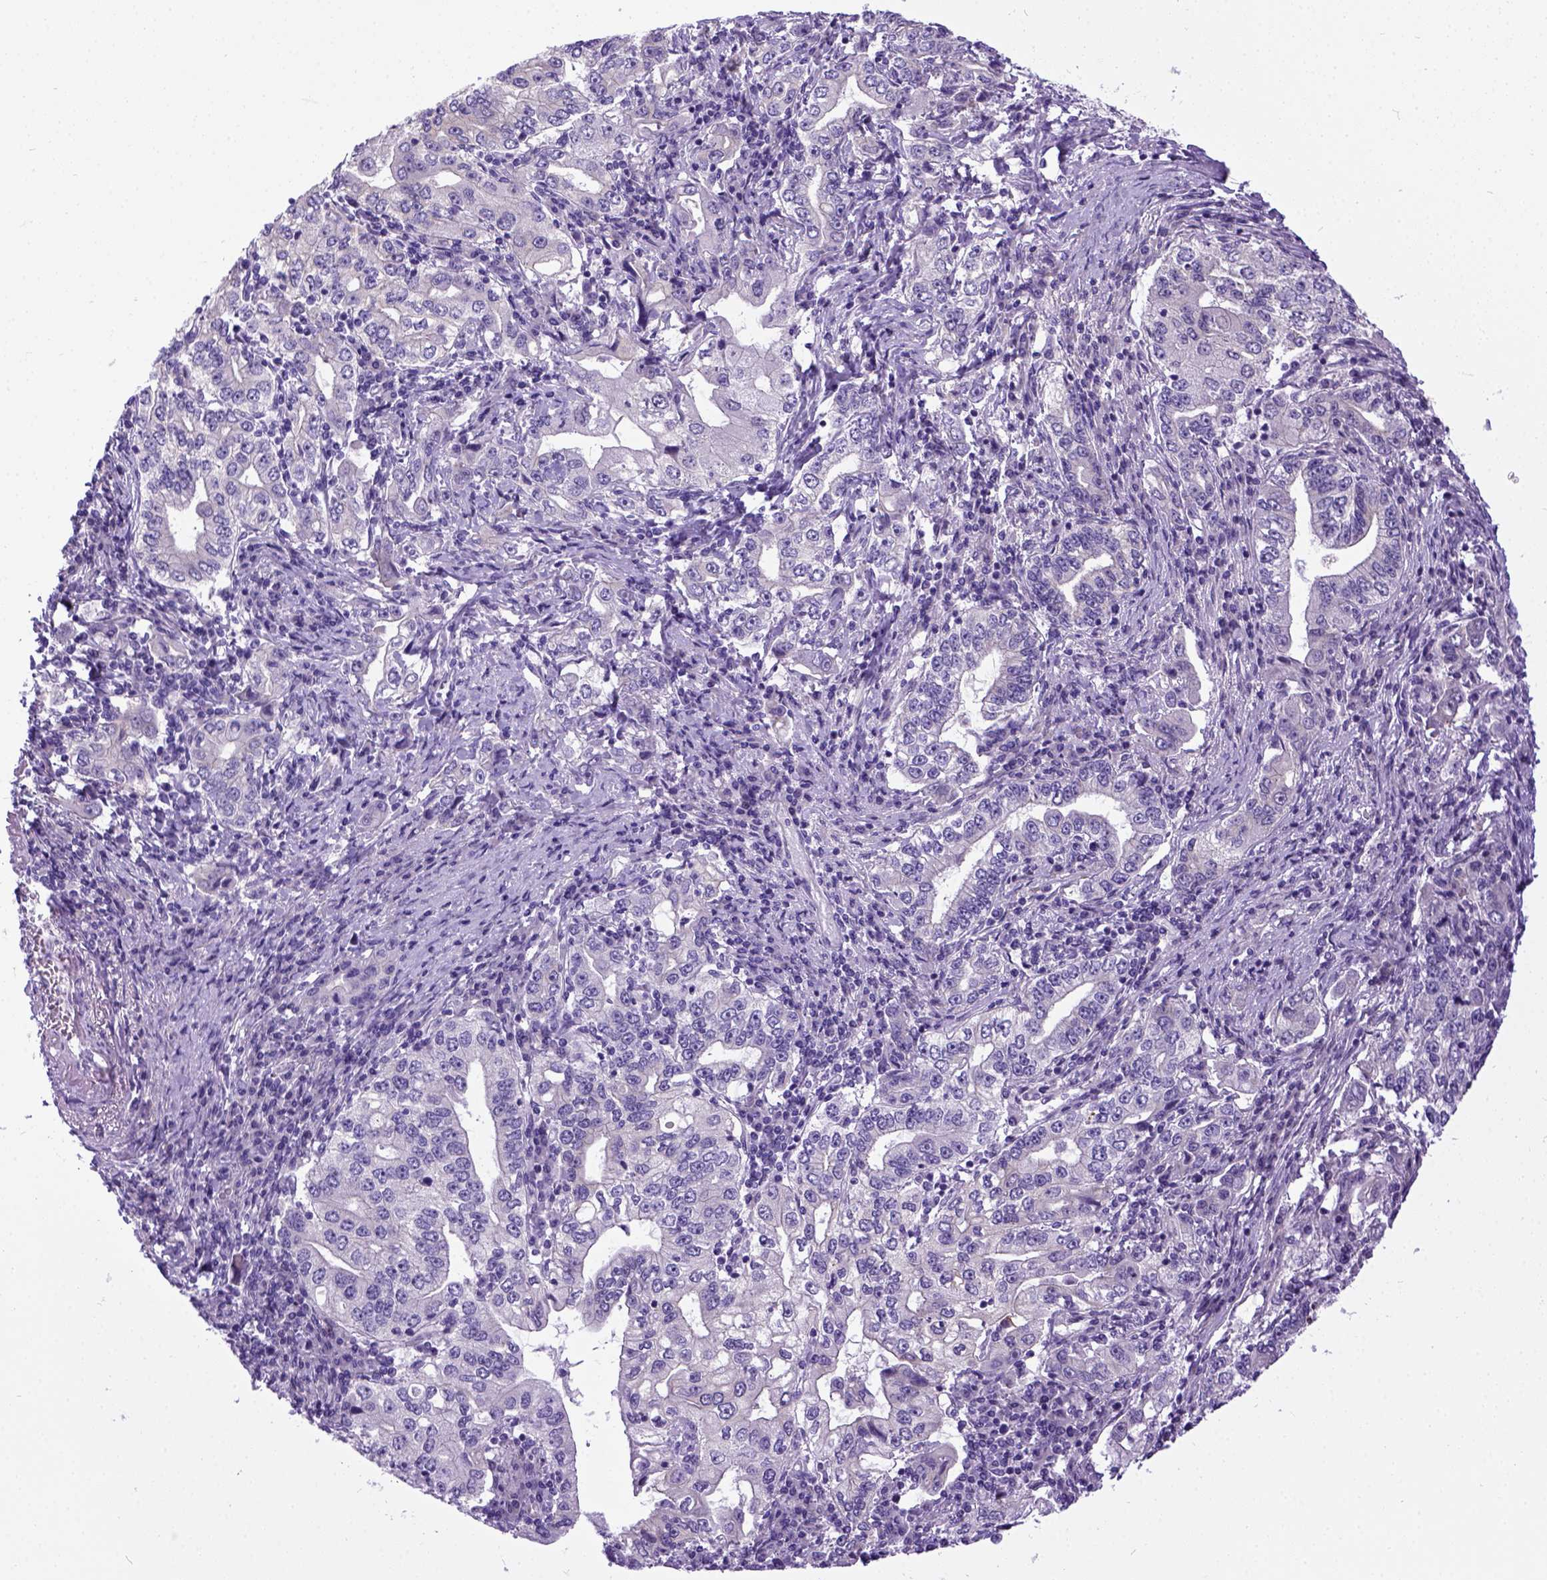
{"staining": {"intensity": "weak", "quantity": "<25%", "location": "cytoplasmic/membranous"}, "tissue": "stomach cancer", "cell_type": "Tumor cells", "image_type": "cancer", "snomed": [{"axis": "morphology", "description": "Adenocarcinoma, NOS"}, {"axis": "topography", "description": "Stomach, lower"}], "caption": "Immunohistochemical staining of human adenocarcinoma (stomach) shows no significant staining in tumor cells.", "gene": "NEK5", "patient": {"sex": "female", "age": 72}}